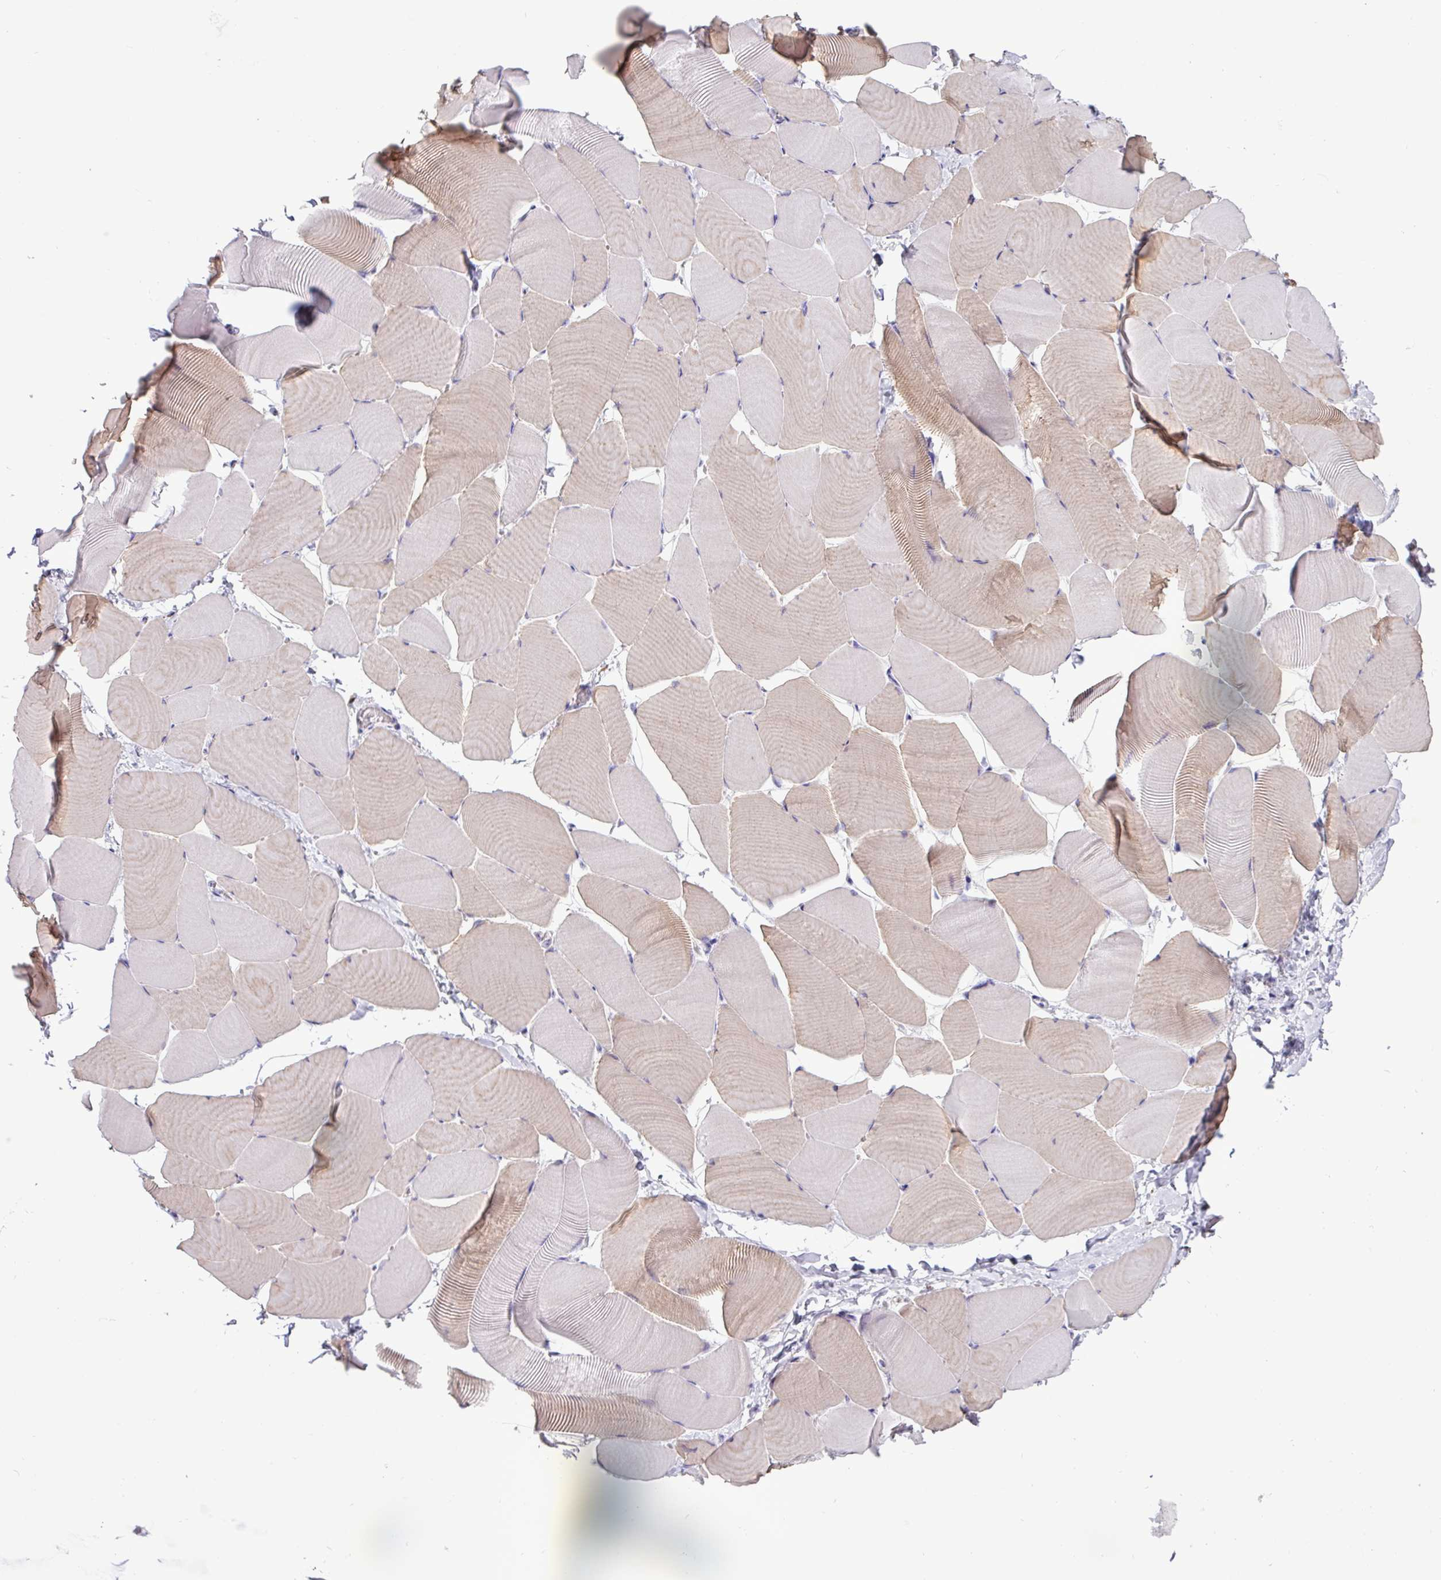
{"staining": {"intensity": "moderate", "quantity": "<25%", "location": "cytoplasmic/membranous"}, "tissue": "skeletal muscle", "cell_type": "Myocytes", "image_type": "normal", "snomed": [{"axis": "morphology", "description": "Normal tissue, NOS"}, {"axis": "topography", "description": "Skeletal muscle"}], "caption": "Myocytes show moderate cytoplasmic/membranous expression in approximately <25% of cells in unremarkable skeletal muscle. The staining is performed using DAB brown chromogen to label protein expression. The nuclei are counter-stained blue using hematoxylin.", "gene": "AMIGO2", "patient": {"sex": "male", "age": 25}}